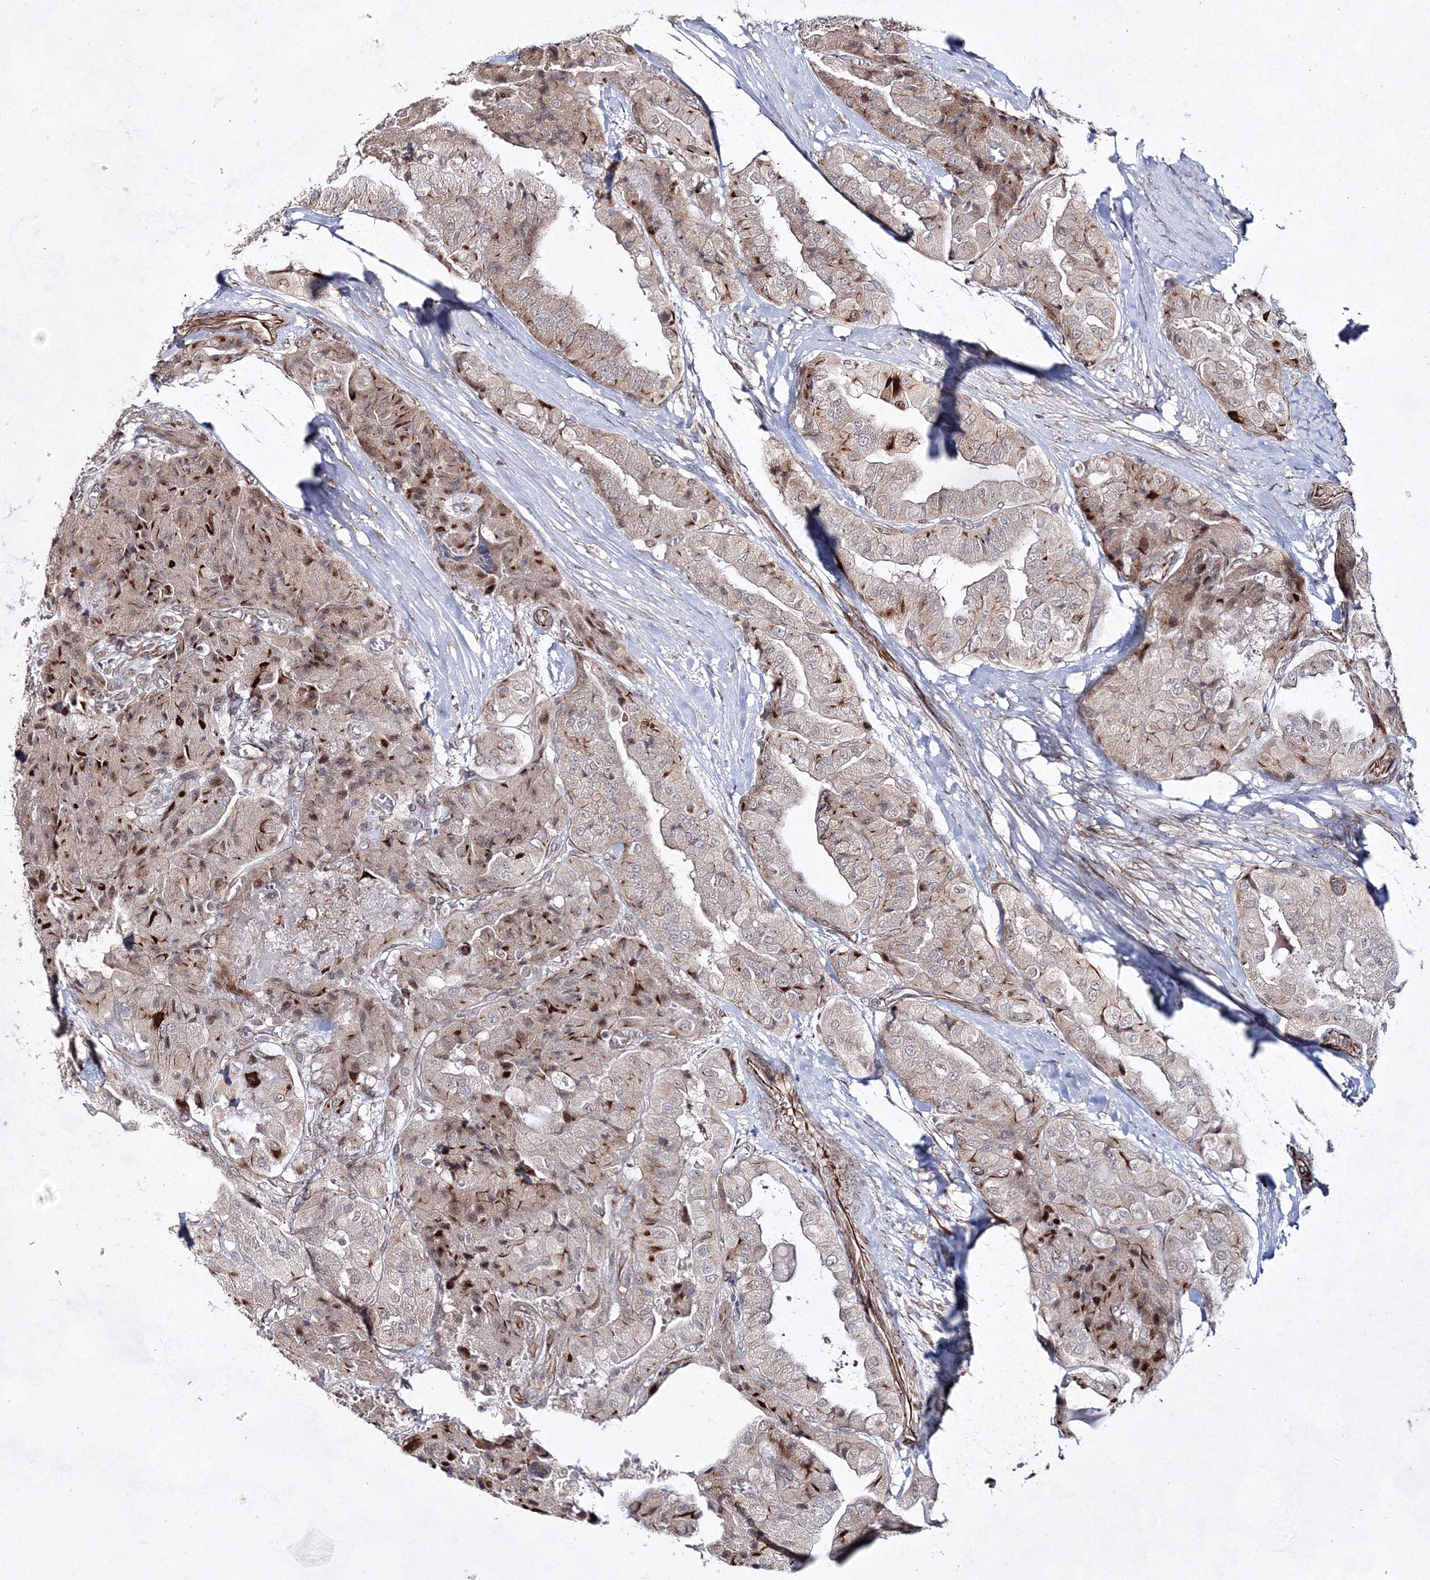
{"staining": {"intensity": "weak", "quantity": "25%-75%", "location": "cytoplasmic/membranous,nuclear"}, "tissue": "thyroid cancer", "cell_type": "Tumor cells", "image_type": "cancer", "snomed": [{"axis": "morphology", "description": "Papillary adenocarcinoma, NOS"}, {"axis": "topography", "description": "Thyroid gland"}], "caption": "IHC (DAB) staining of thyroid cancer shows weak cytoplasmic/membranous and nuclear protein staining in about 25%-75% of tumor cells.", "gene": "SNIP1", "patient": {"sex": "female", "age": 59}}